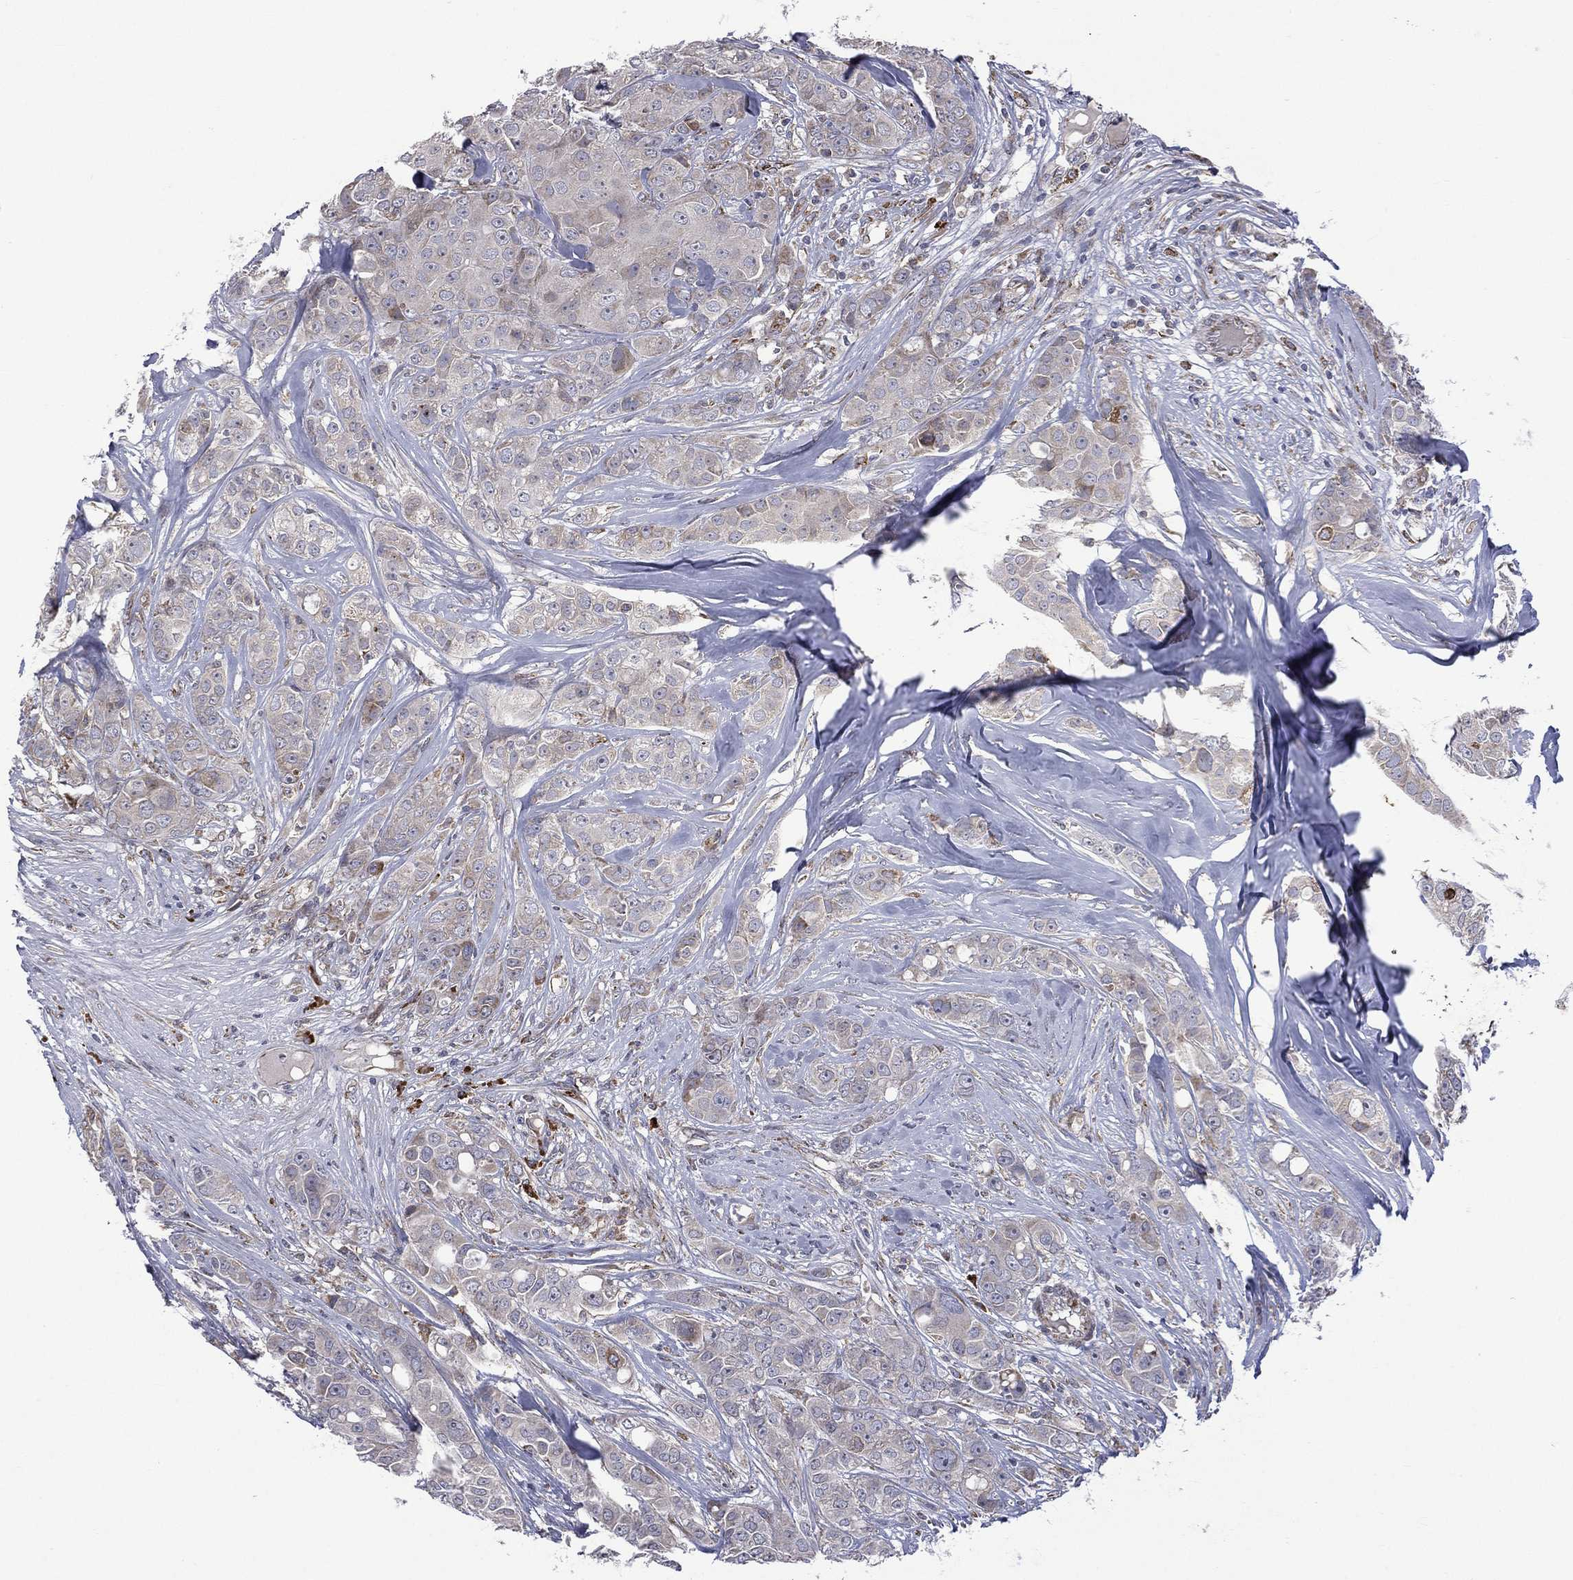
{"staining": {"intensity": "negative", "quantity": "none", "location": "none"}, "tissue": "breast cancer", "cell_type": "Tumor cells", "image_type": "cancer", "snomed": [{"axis": "morphology", "description": "Duct carcinoma"}, {"axis": "topography", "description": "Breast"}], "caption": "Immunohistochemistry of infiltrating ductal carcinoma (breast) shows no staining in tumor cells.", "gene": "C20orf96", "patient": {"sex": "female", "age": 43}}